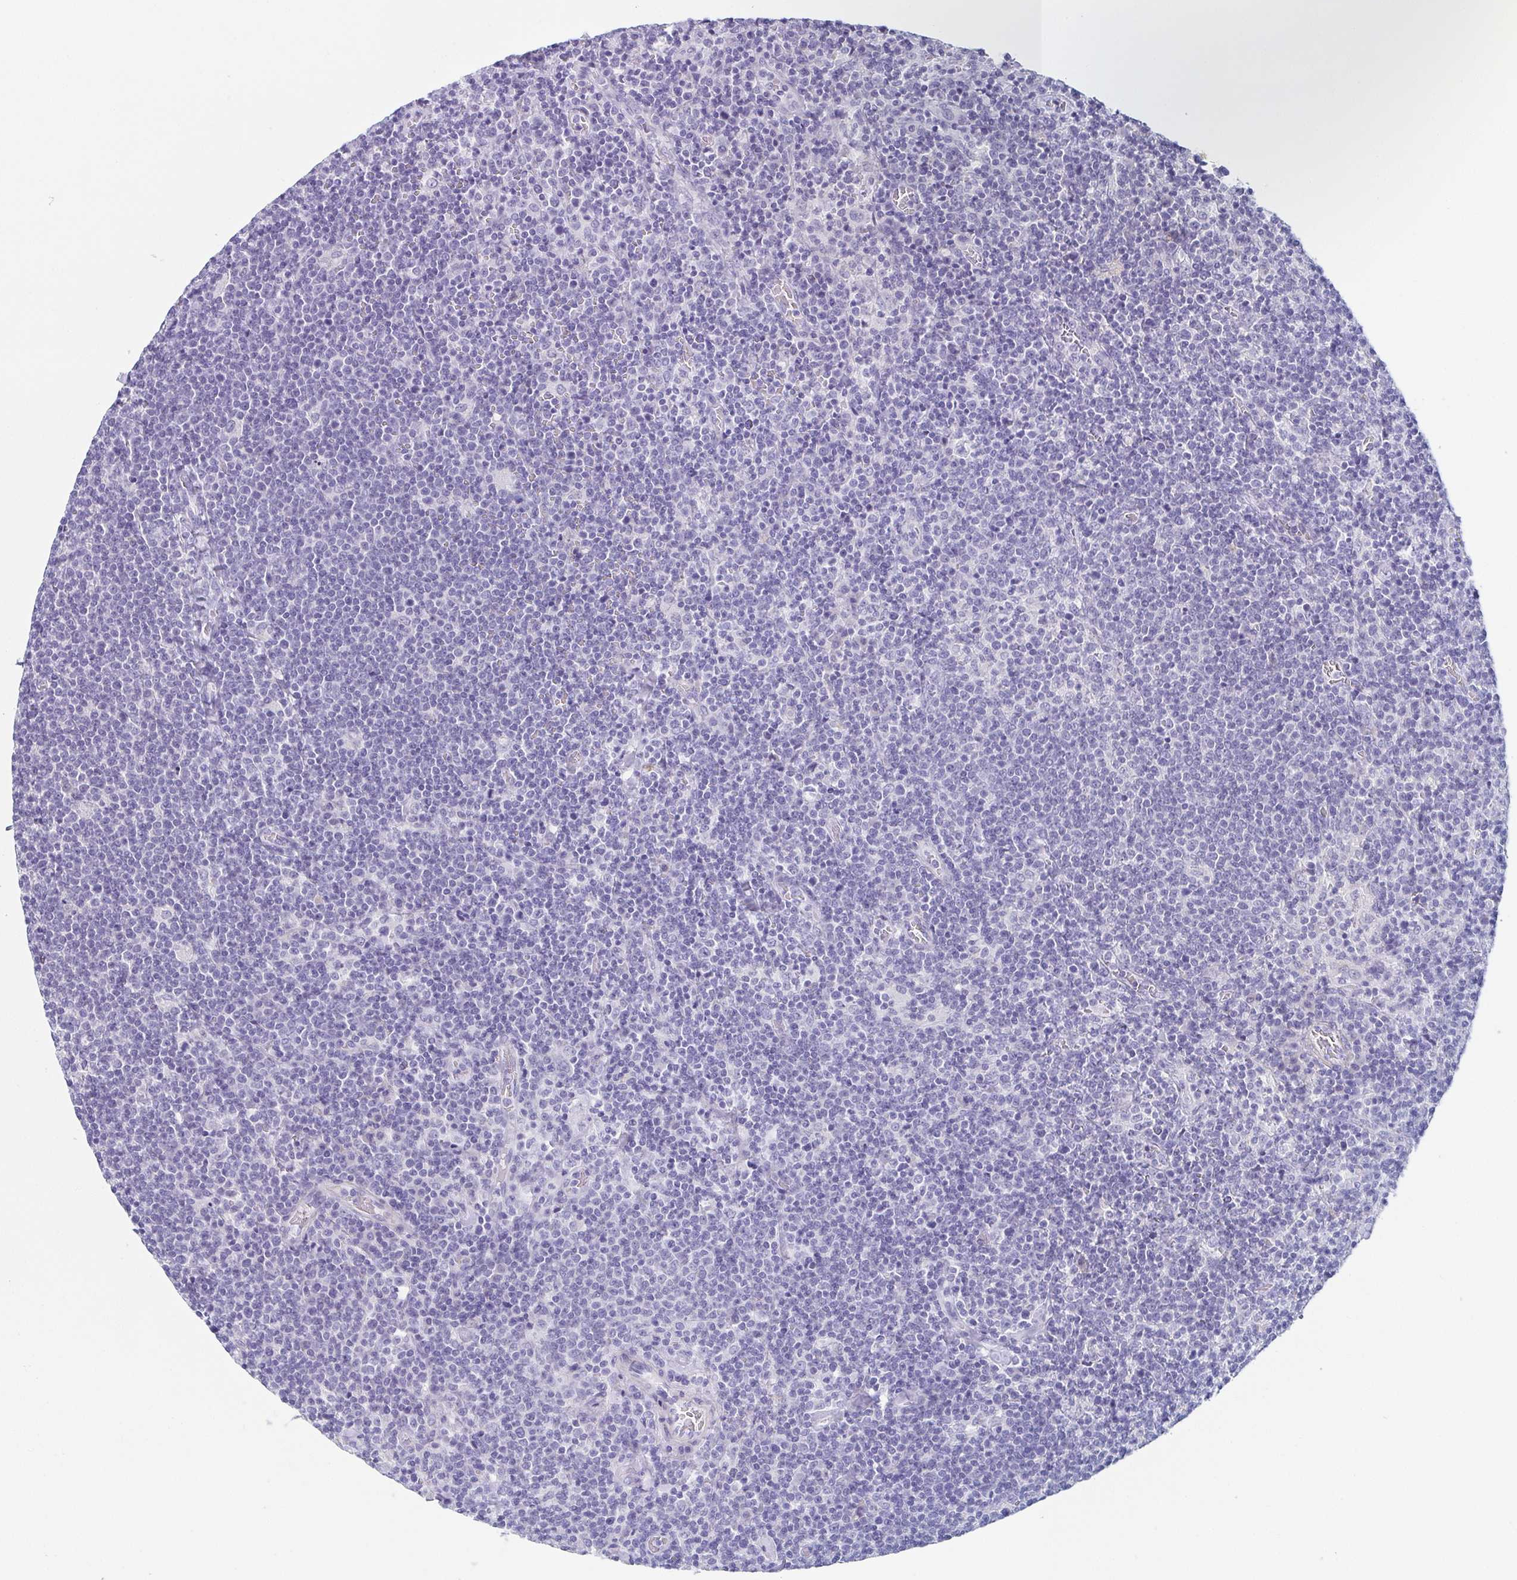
{"staining": {"intensity": "negative", "quantity": "none", "location": "none"}, "tissue": "lymphoma", "cell_type": "Tumor cells", "image_type": "cancer", "snomed": [{"axis": "morphology", "description": "Malignant lymphoma, non-Hodgkin's type, High grade"}, {"axis": "topography", "description": "Lymph node"}], "caption": "High power microscopy histopathology image of an immunohistochemistry (IHC) photomicrograph of high-grade malignant lymphoma, non-Hodgkin's type, revealing no significant positivity in tumor cells.", "gene": "TAGLN3", "patient": {"sex": "male", "age": 61}}